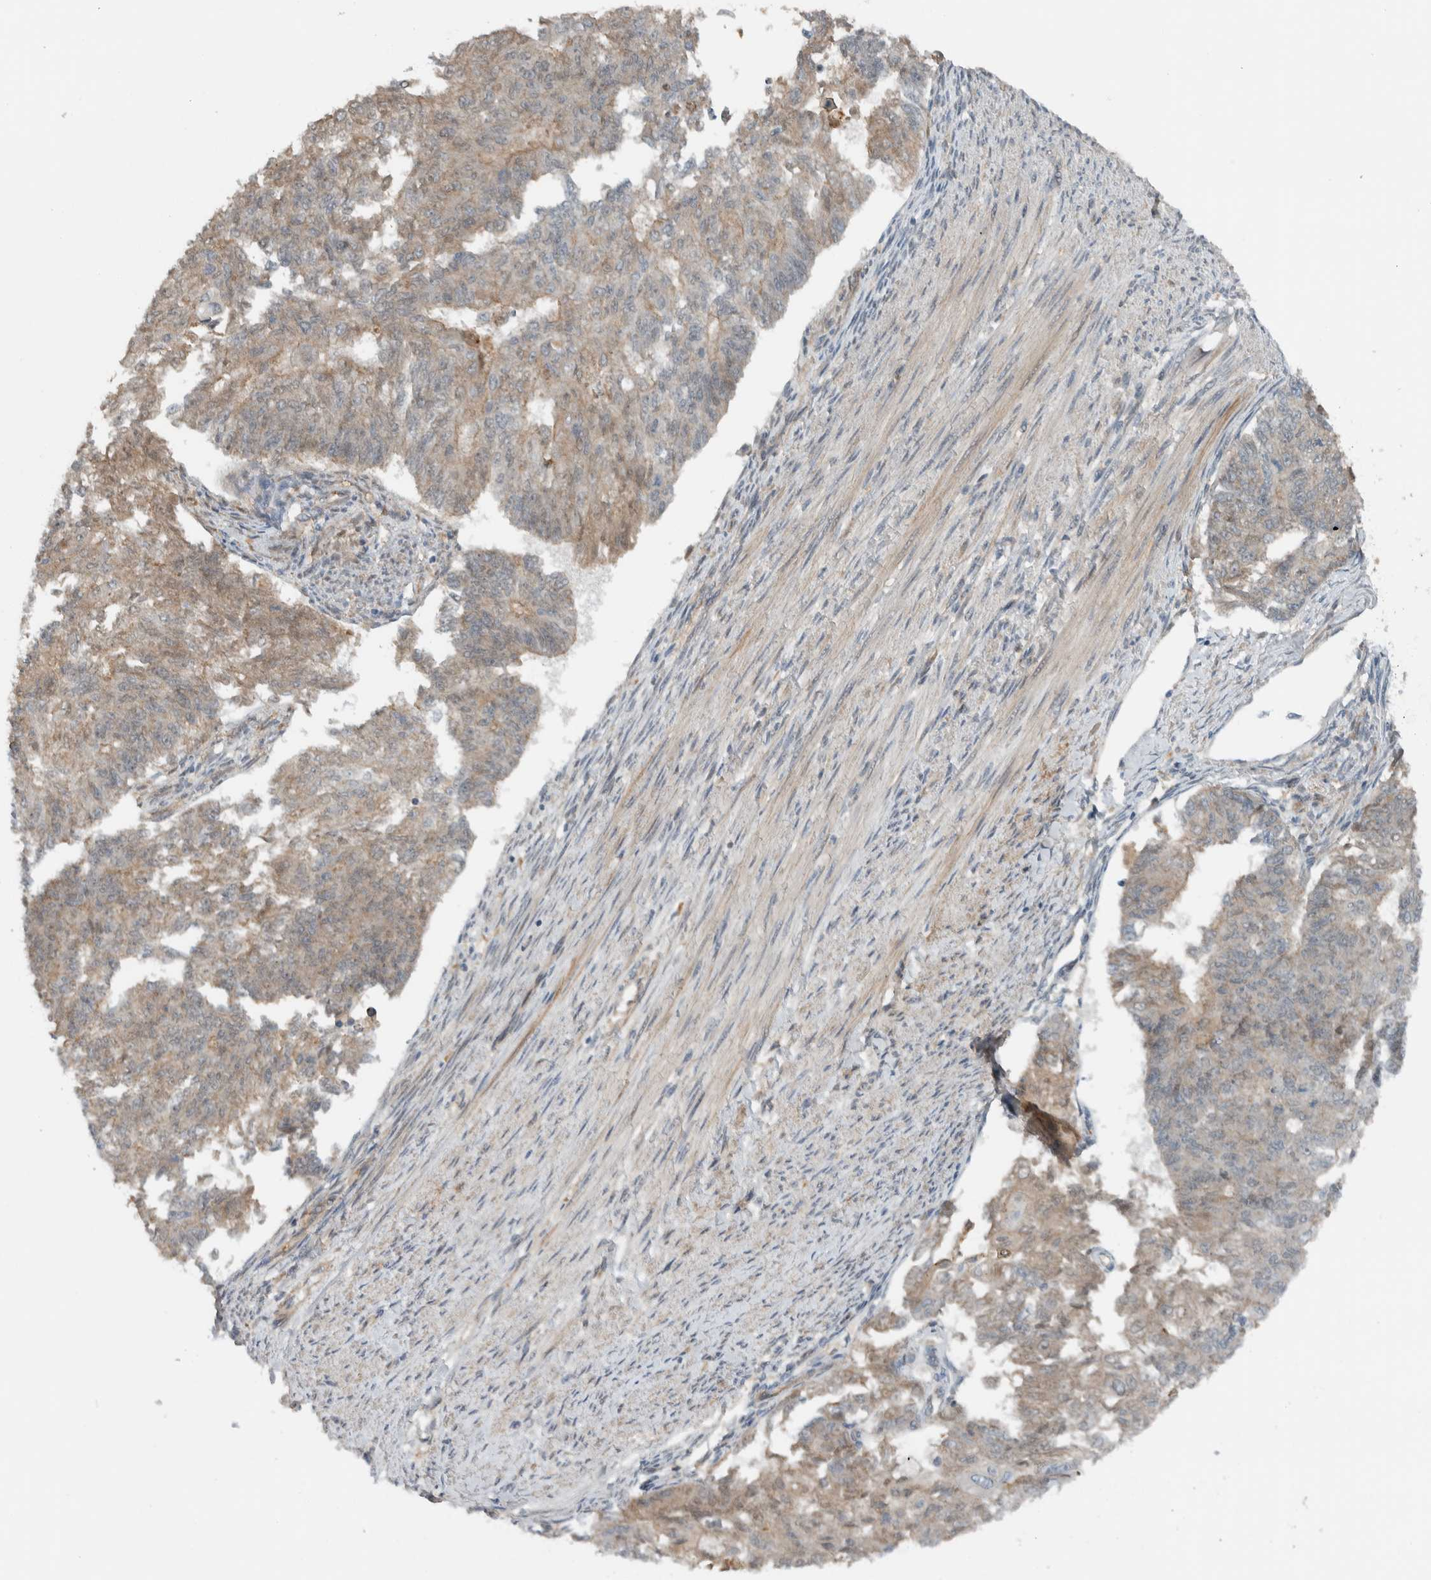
{"staining": {"intensity": "weak", "quantity": "25%-75%", "location": "cytoplasmic/membranous"}, "tissue": "endometrial cancer", "cell_type": "Tumor cells", "image_type": "cancer", "snomed": [{"axis": "morphology", "description": "Adenocarcinoma, NOS"}, {"axis": "topography", "description": "Endometrium"}], "caption": "High-power microscopy captured an IHC image of endometrial adenocarcinoma, revealing weak cytoplasmic/membranous positivity in approximately 25%-75% of tumor cells. Nuclei are stained in blue.", "gene": "ARMC7", "patient": {"sex": "female", "age": 32}}